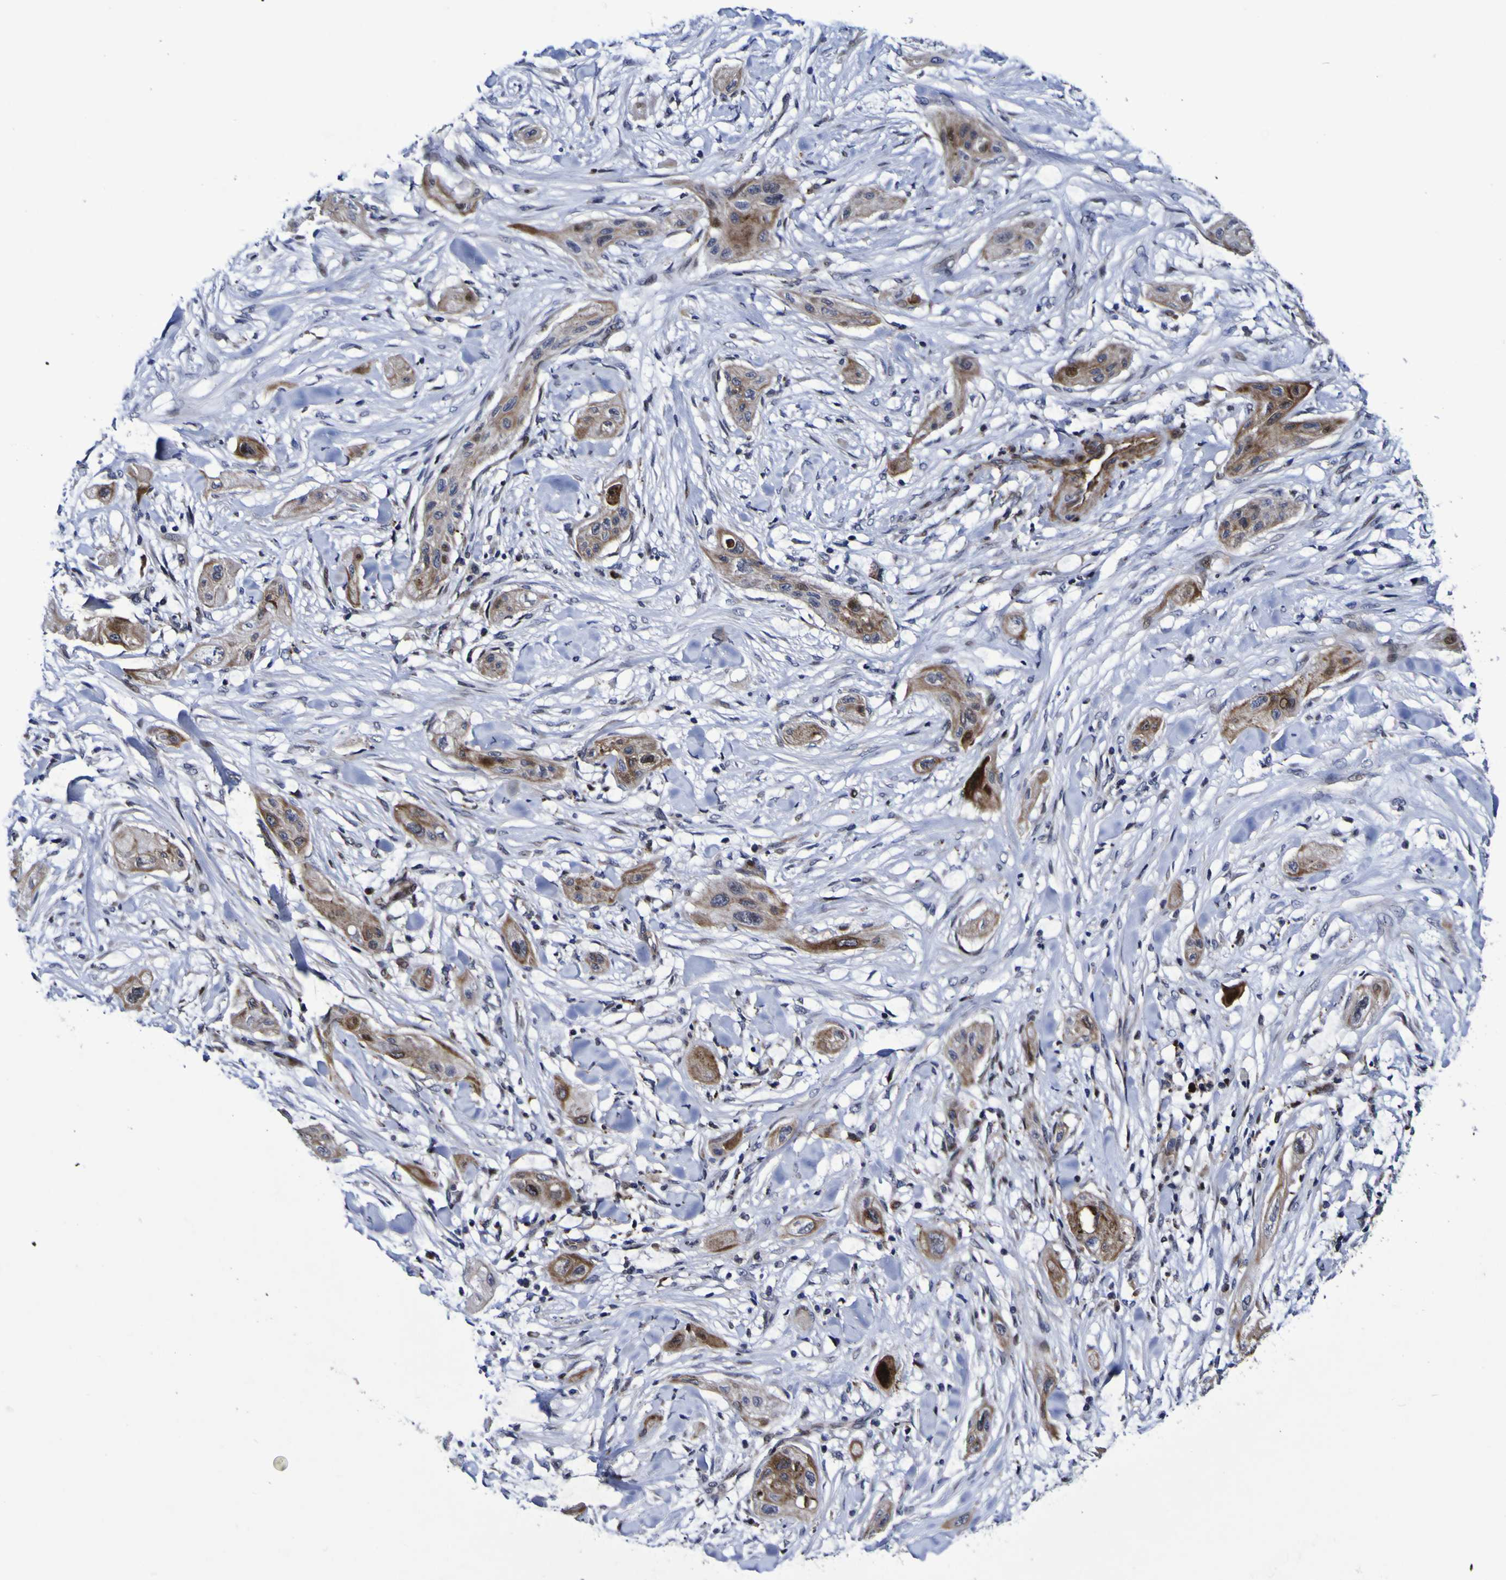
{"staining": {"intensity": "moderate", "quantity": ">75%", "location": "cytoplasmic/membranous,nuclear"}, "tissue": "lung cancer", "cell_type": "Tumor cells", "image_type": "cancer", "snomed": [{"axis": "morphology", "description": "Squamous cell carcinoma, NOS"}, {"axis": "topography", "description": "Lung"}], "caption": "IHC histopathology image of lung squamous cell carcinoma stained for a protein (brown), which displays medium levels of moderate cytoplasmic/membranous and nuclear staining in approximately >75% of tumor cells.", "gene": "MGLL", "patient": {"sex": "female", "age": 47}}